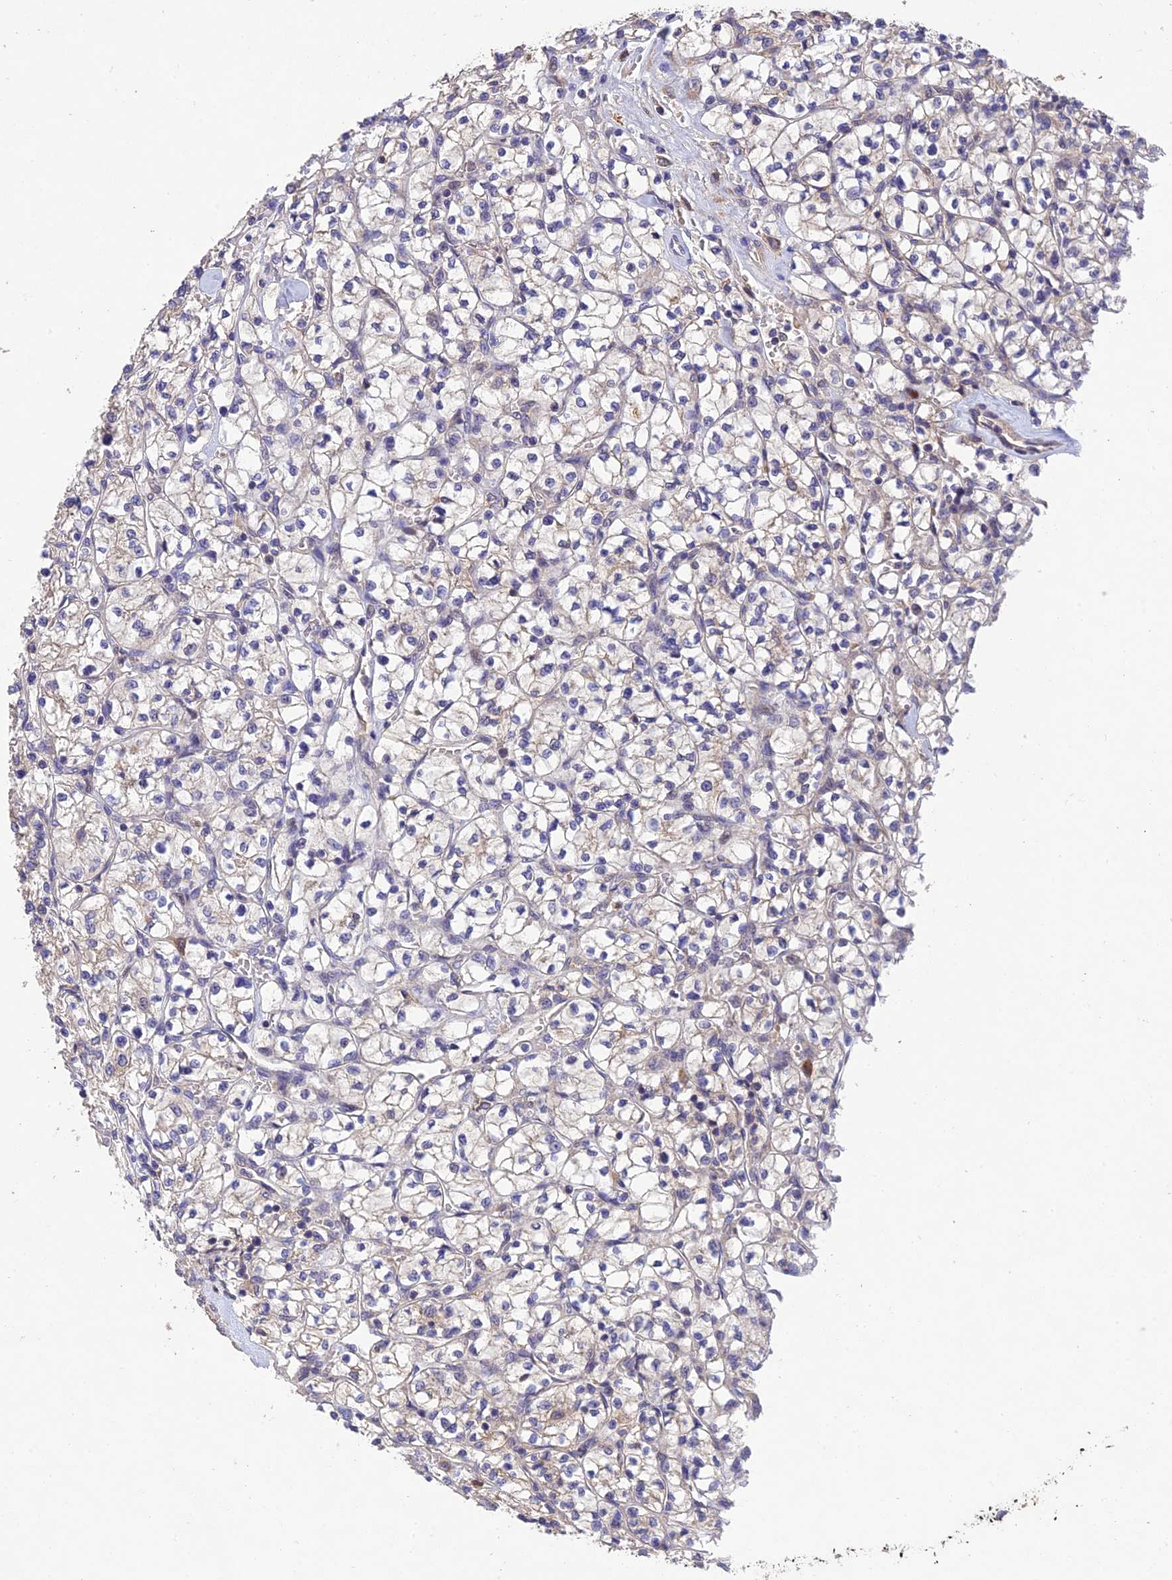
{"staining": {"intensity": "negative", "quantity": "none", "location": "none"}, "tissue": "renal cancer", "cell_type": "Tumor cells", "image_type": "cancer", "snomed": [{"axis": "morphology", "description": "Adenocarcinoma, NOS"}, {"axis": "topography", "description": "Kidney"}], "caption": "IHC micrograph of renal adenocarcinoma stained for a protein (brown), which shows no positivity in tumor cells.", "gene": "DENND5B", "patient": {"sex": "female", "age": 64}}